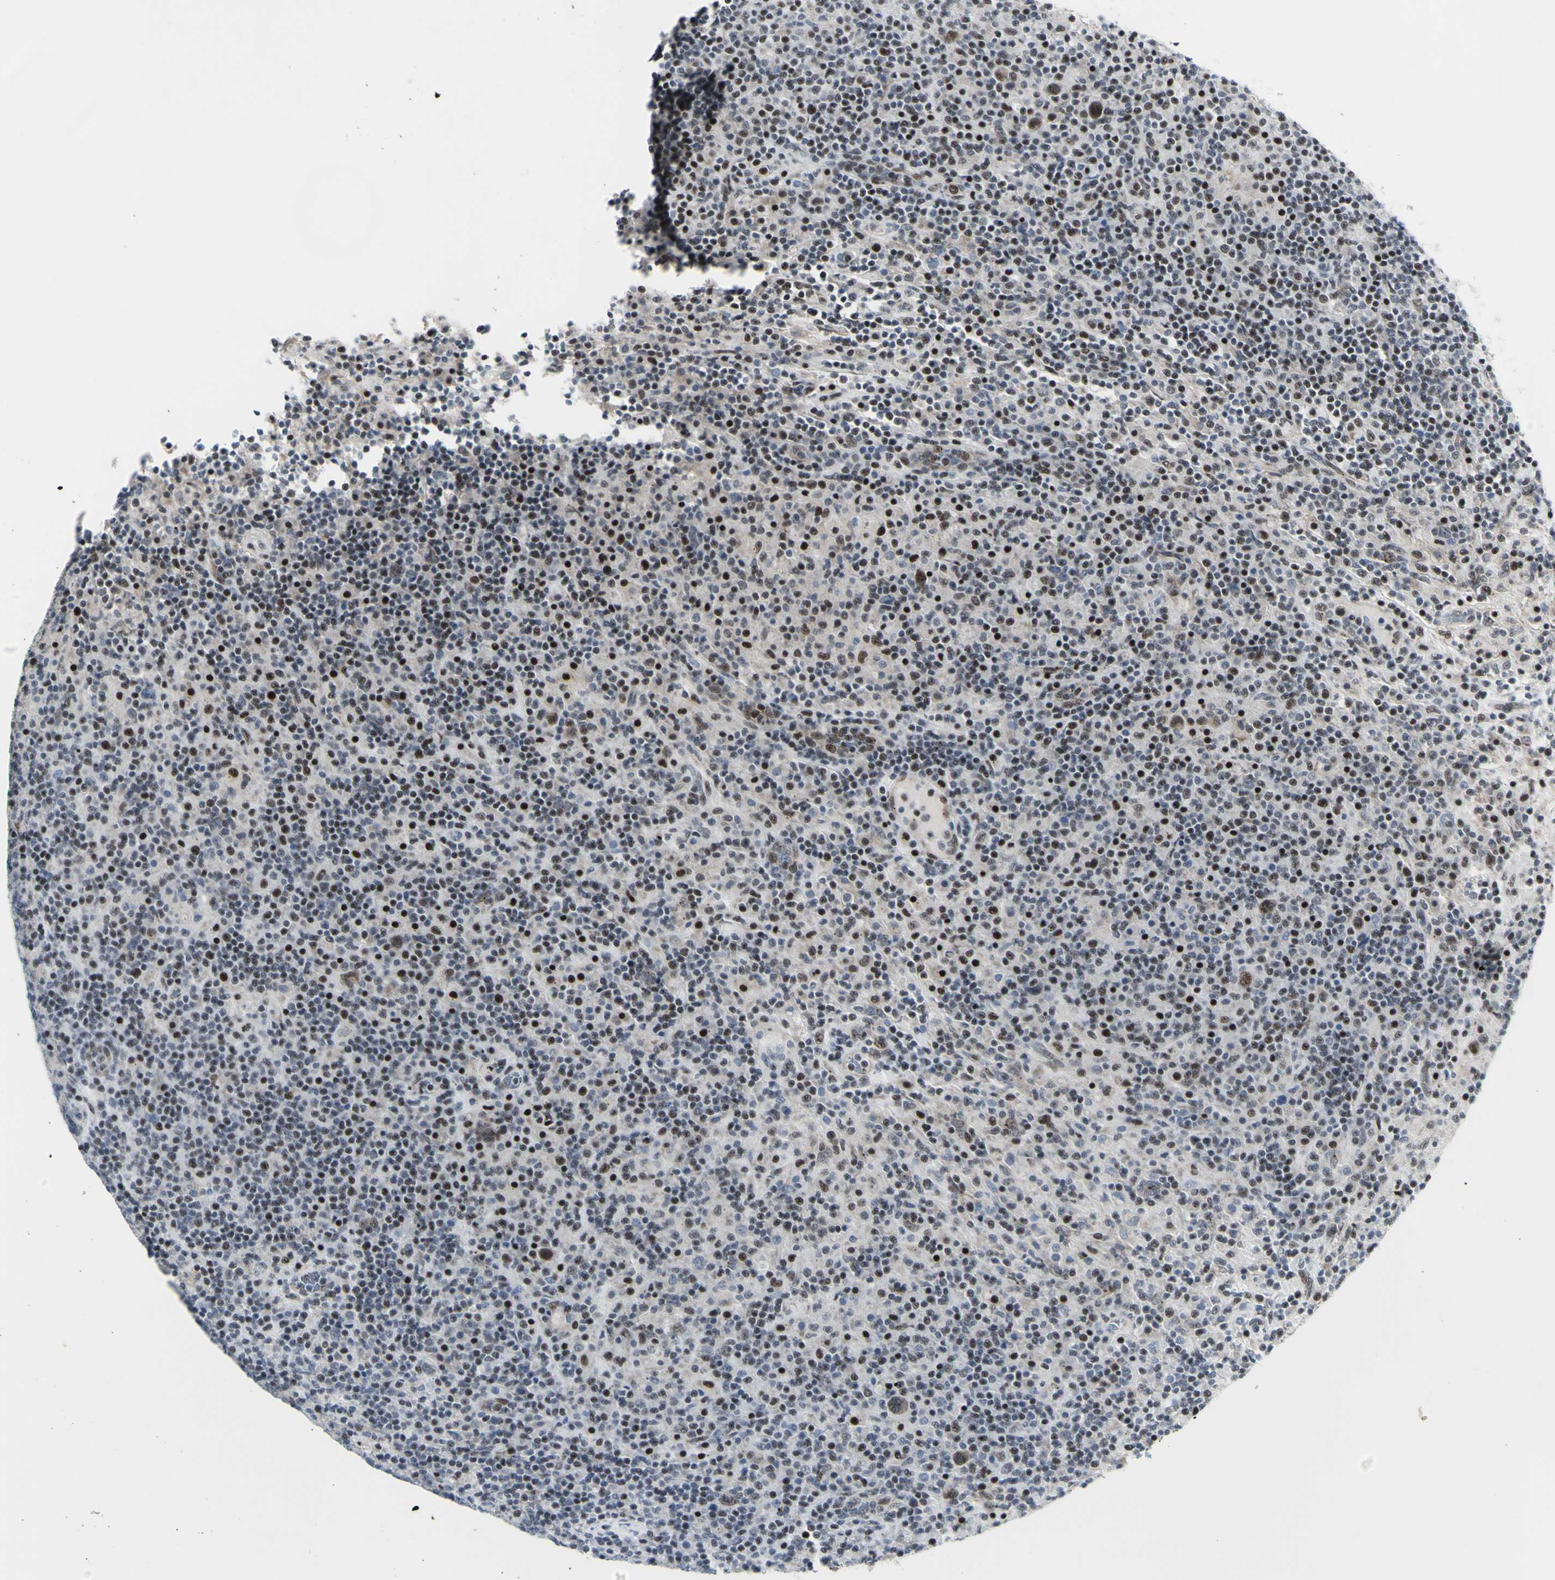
{"staining": {"intensity": "weak", "quantity": ">75%", "location": "cytoplasmic/membranous,nuclear"}, "tissue": "lymphoma", "cell_type": "Tumor cells", "image_type": "cancer", "snomed": [{"axis": "morphology", "description": "Hodgkin's disease, NOS"}, {"axis": "topography", "description": "Lymph node"}], "caption": "A photomicrograph of human Hodgkin's disease stained for a protein reveals weak cytoplasmic/membranous and nuclear brown staining in tumor cells.", "gene": "DHRS7B", "patient": {"sex": "male", "age": 70}}